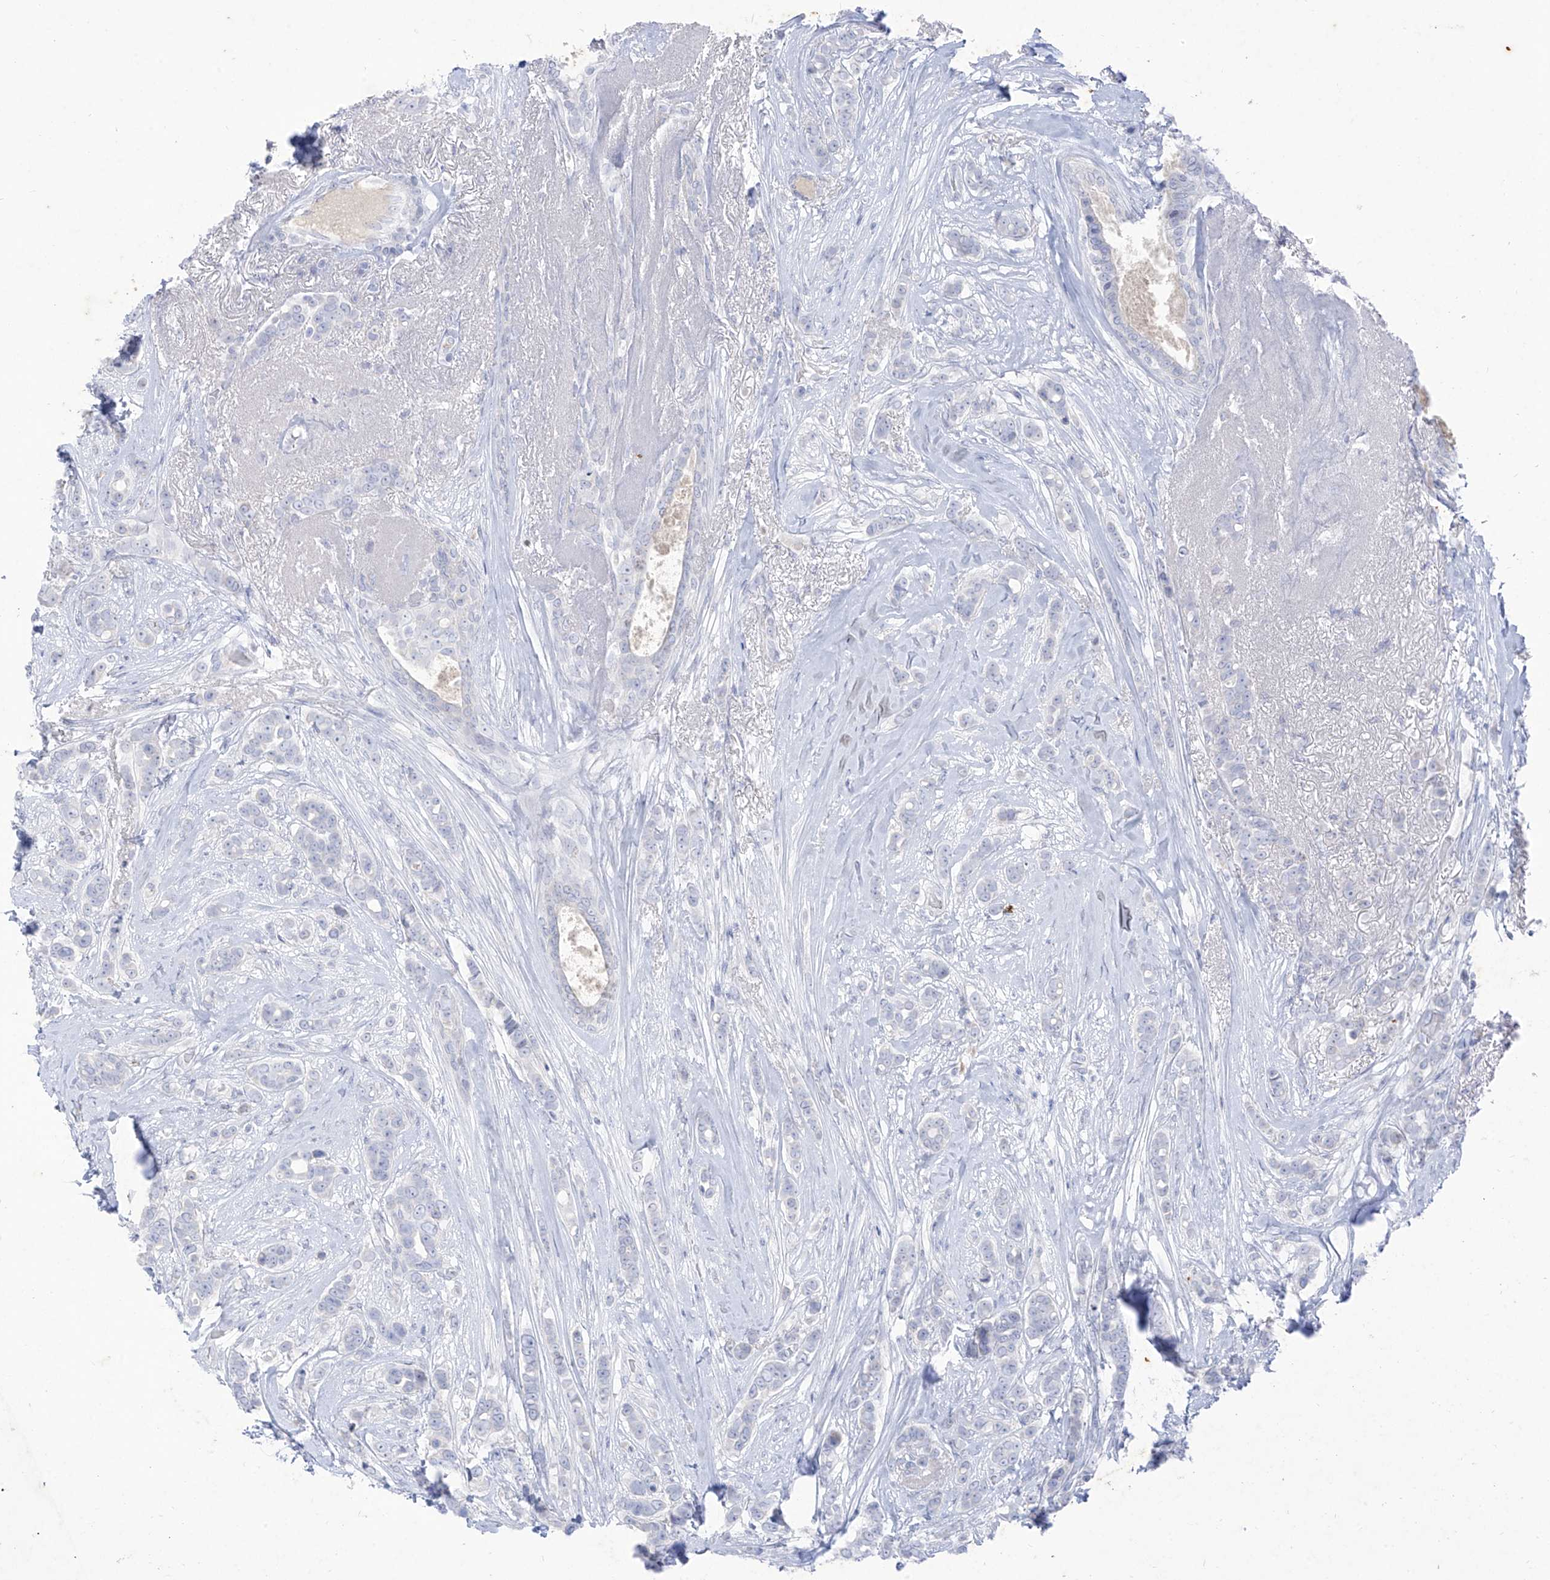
{"staining": {"intensity": "negative", "quantity": "none", "location": "none"}, "tissue": "breast cancer", "cell_type": "Tumor cells", "image_type": "cancer", "snomed": [{"axis": "morphology", "description": "Lobular carcinoma"}, {"axis": "topography", "description": "Breast"}], "caption": "A photomicrograph of human breast cancer is negative for staining in tumor cells.", "gene": "TGM4", "patient": {"sex": "female", "age": 51}}